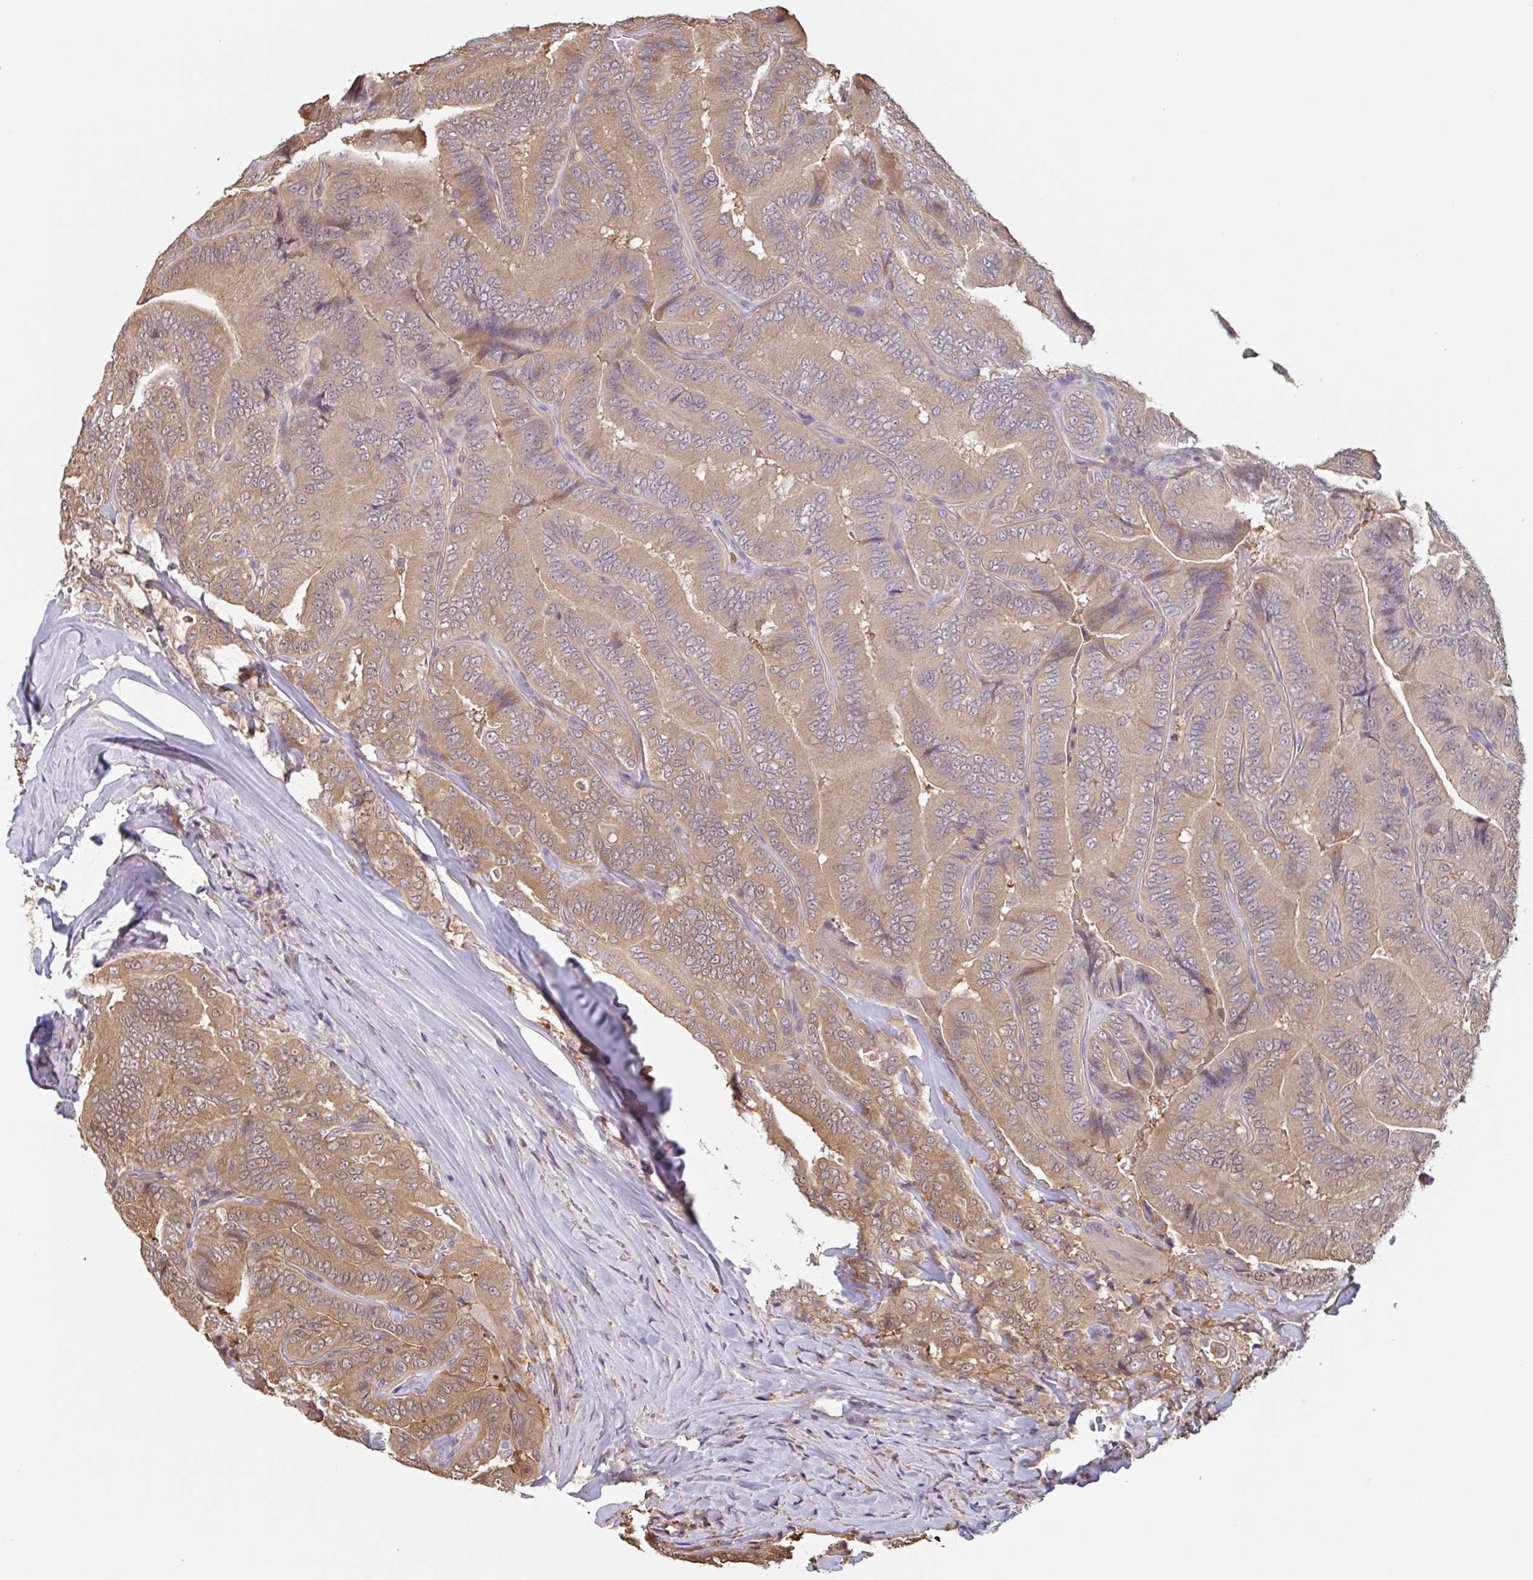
{"staining": {"intensity": "moderate", "quantity": ">75%", "location": "cytoplasmic/membranous"}, "tissue": "thyroid cancer", "cell_type": "Tumor cells", "image_type": "cancer", "snomed": [{"axis": "morphology", "description": "Papillary adenocarcinoma, NOS"}, {"axis": "topography", "description": "Thyroid gland"}], "caption": "Thyroid cancer (papillary adenocarcinoma) tissue displays moderate cytoplasmic/membranous expression in about >75% of tumor cells, visualized by immunohistochemistry.", "gene": "OTOP2", "patient": {"sex": "male", "age": 61}}